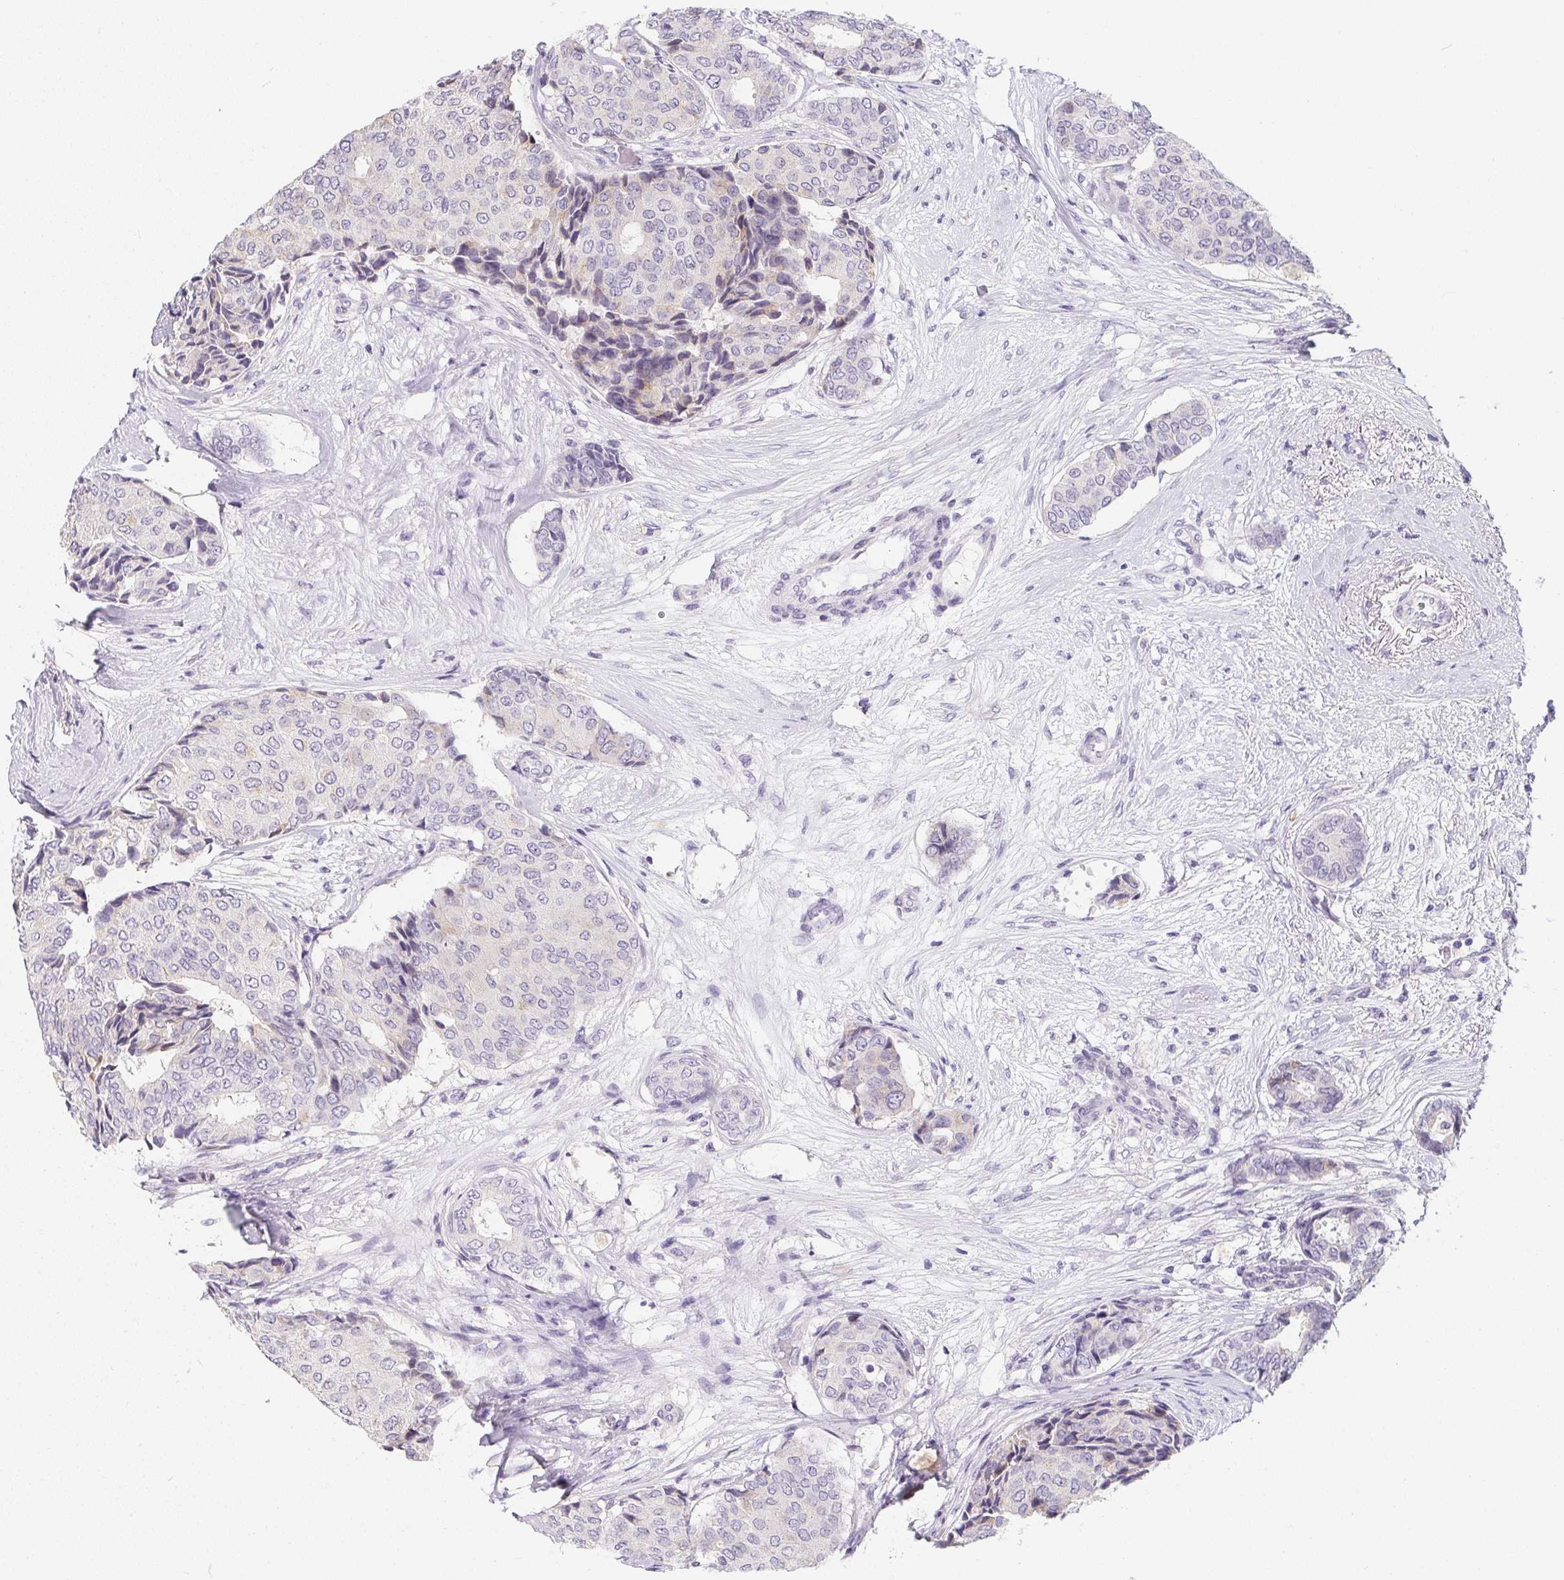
{"staining": {"intensity": "weak", "quantity": "<25%", "location": "cytoplasmic/membranous"}, "tissue": "breast cancer", "cell_type": "Tumor cells", "image_type": "cancer", "snomed": [{"axis": "morphology", "description": "Duct carcinoma"}, {"axis": "topography", "description": "Breast"}], "caption": "Immunohistochemical staining of human breast invasive ductal carcinoma shows no significant expression in tumor cells.", "gene": "MAP1A", "patient": {"sex": "female", "age": 75}}